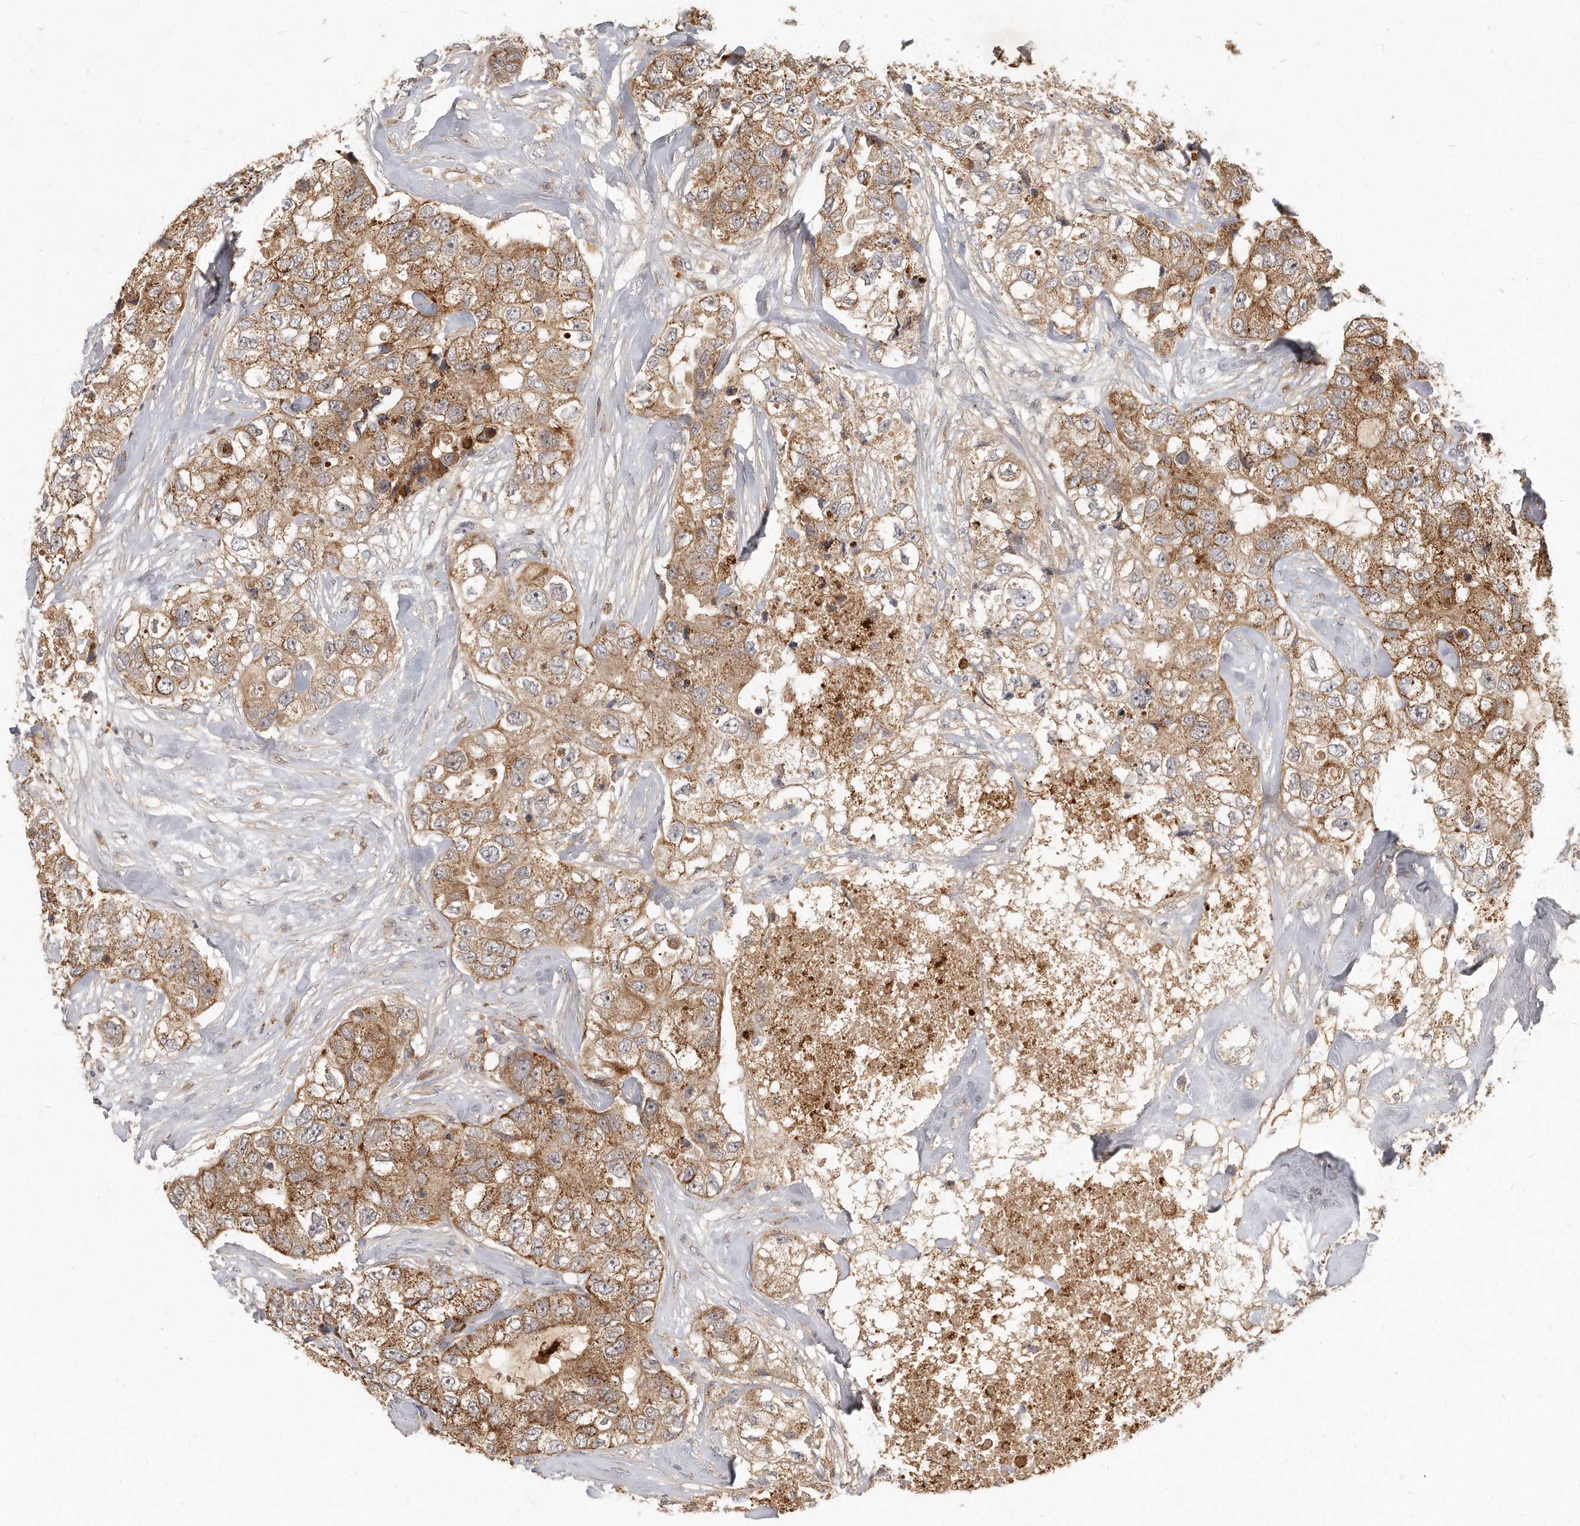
{"staining": {"intensity": "moderate", "quantity": ">75%", "location": "cytoplasmic/membranous"}, "tissue": "breast cancer", "cell_type": "Tumor cells", "image_type": "cancer", "snomed": [{"axis": "morphology", "description": "Duct carcinoma"}, {"axis": "topography", "description": "Breast"}], "caption": "Tumor cells display medium levels of moderate cytoplasmic/membranous positivity in approximately >75% of cells in breast cancer (invasive ductal carcinoma).", "gene": "LGALS8", "patient": {"sex": "female", "age": 62}}